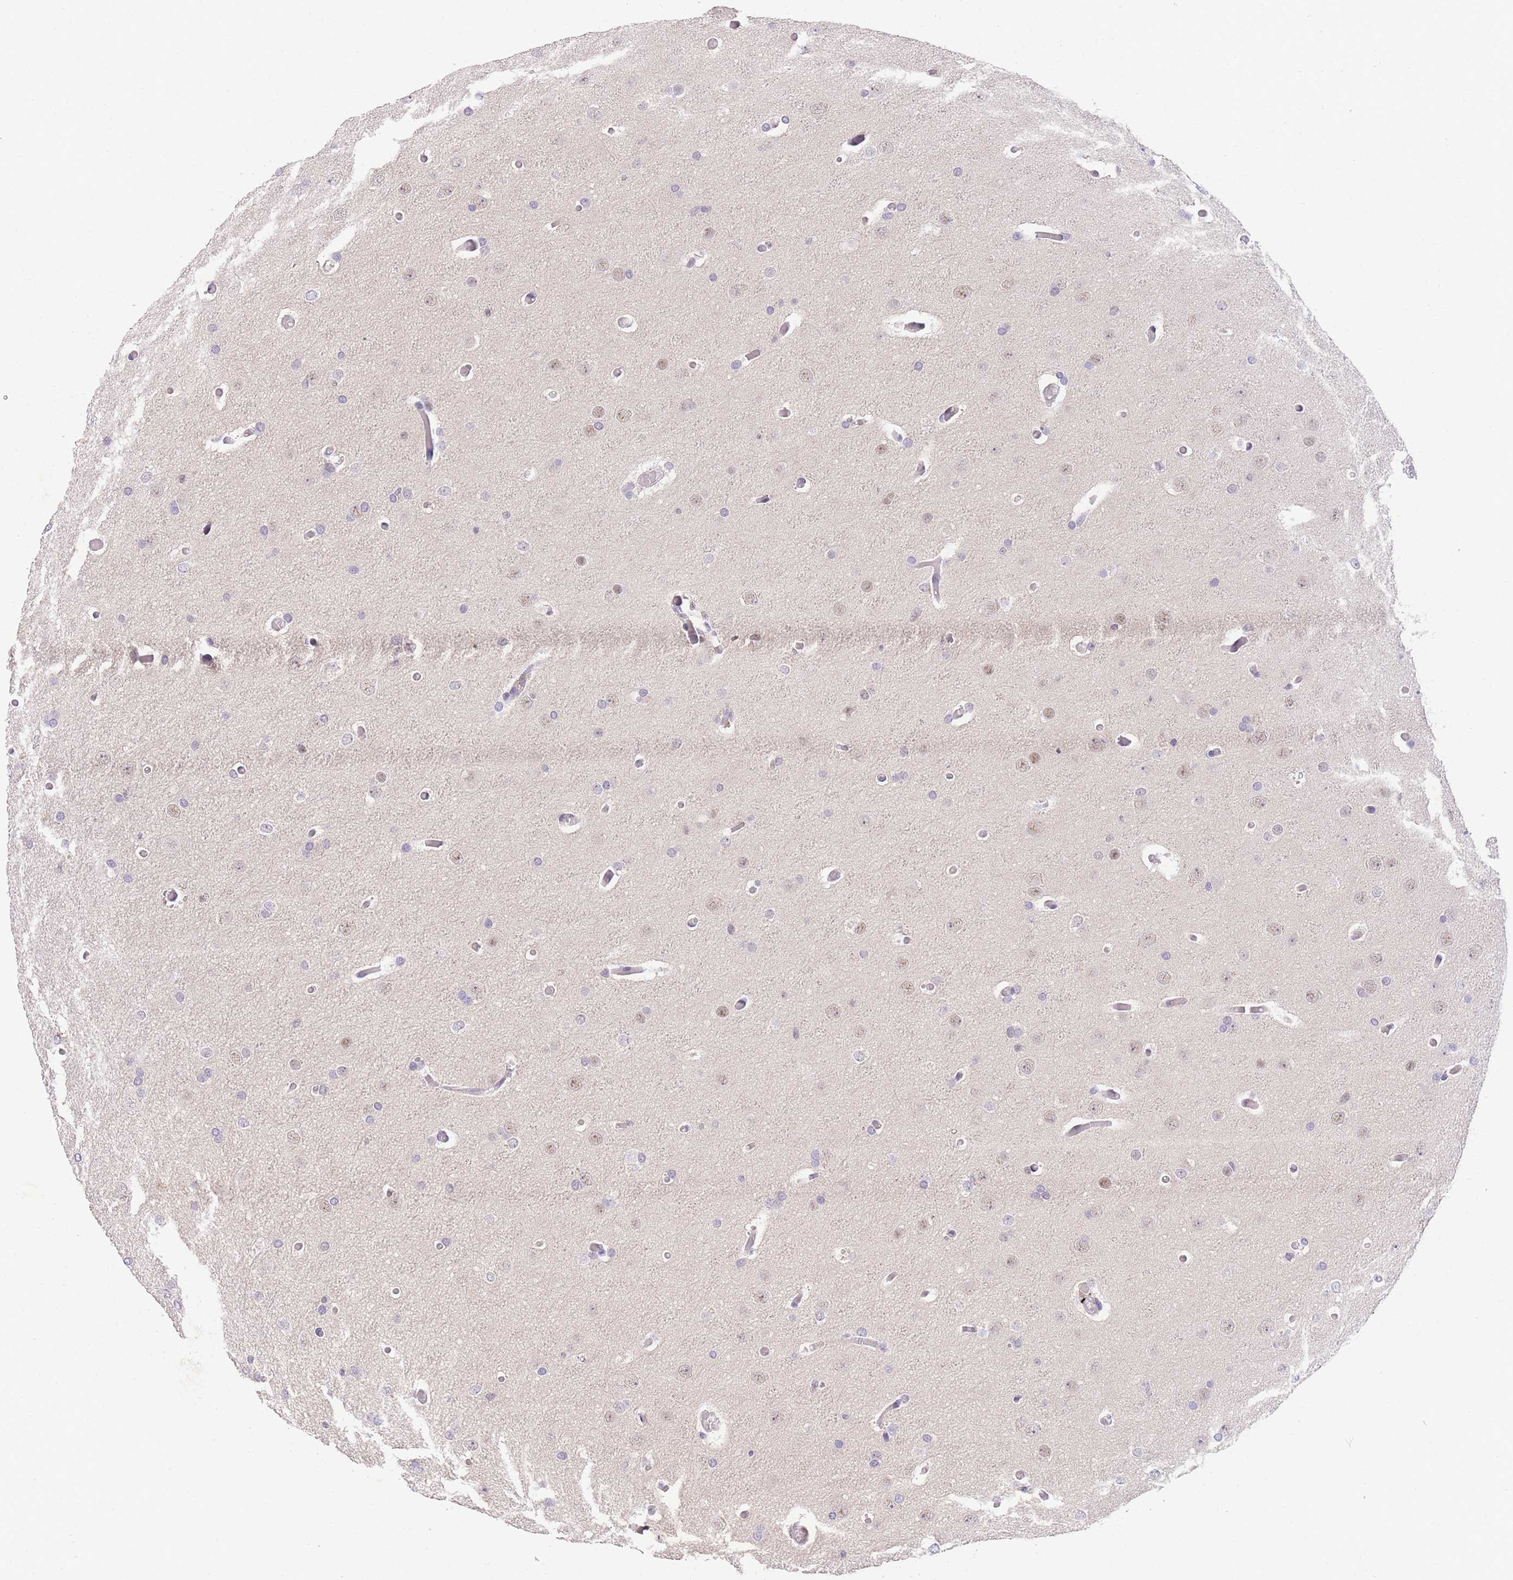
{"staining": {"intensity": "moderate", "quantity": "<25%", "location": "nuclear"}, "tissue": "glioma", "cell_type": "Tumor cells", "image_type": "cancer", "snomed": [{"axis": "morphology", "description": "Glioma, malignant, High grade"}, {"axis": "topography", "description": "Cerebral cortex"}], "caption": "Immunohistochemistry image of glioma stained for a protein (brown), which reveals low levels of moderate nuclear positivity in approximately <25% of tumor cells.", "gene": "SLC35F2", "patient": {"sex": "female", "age": 36}}